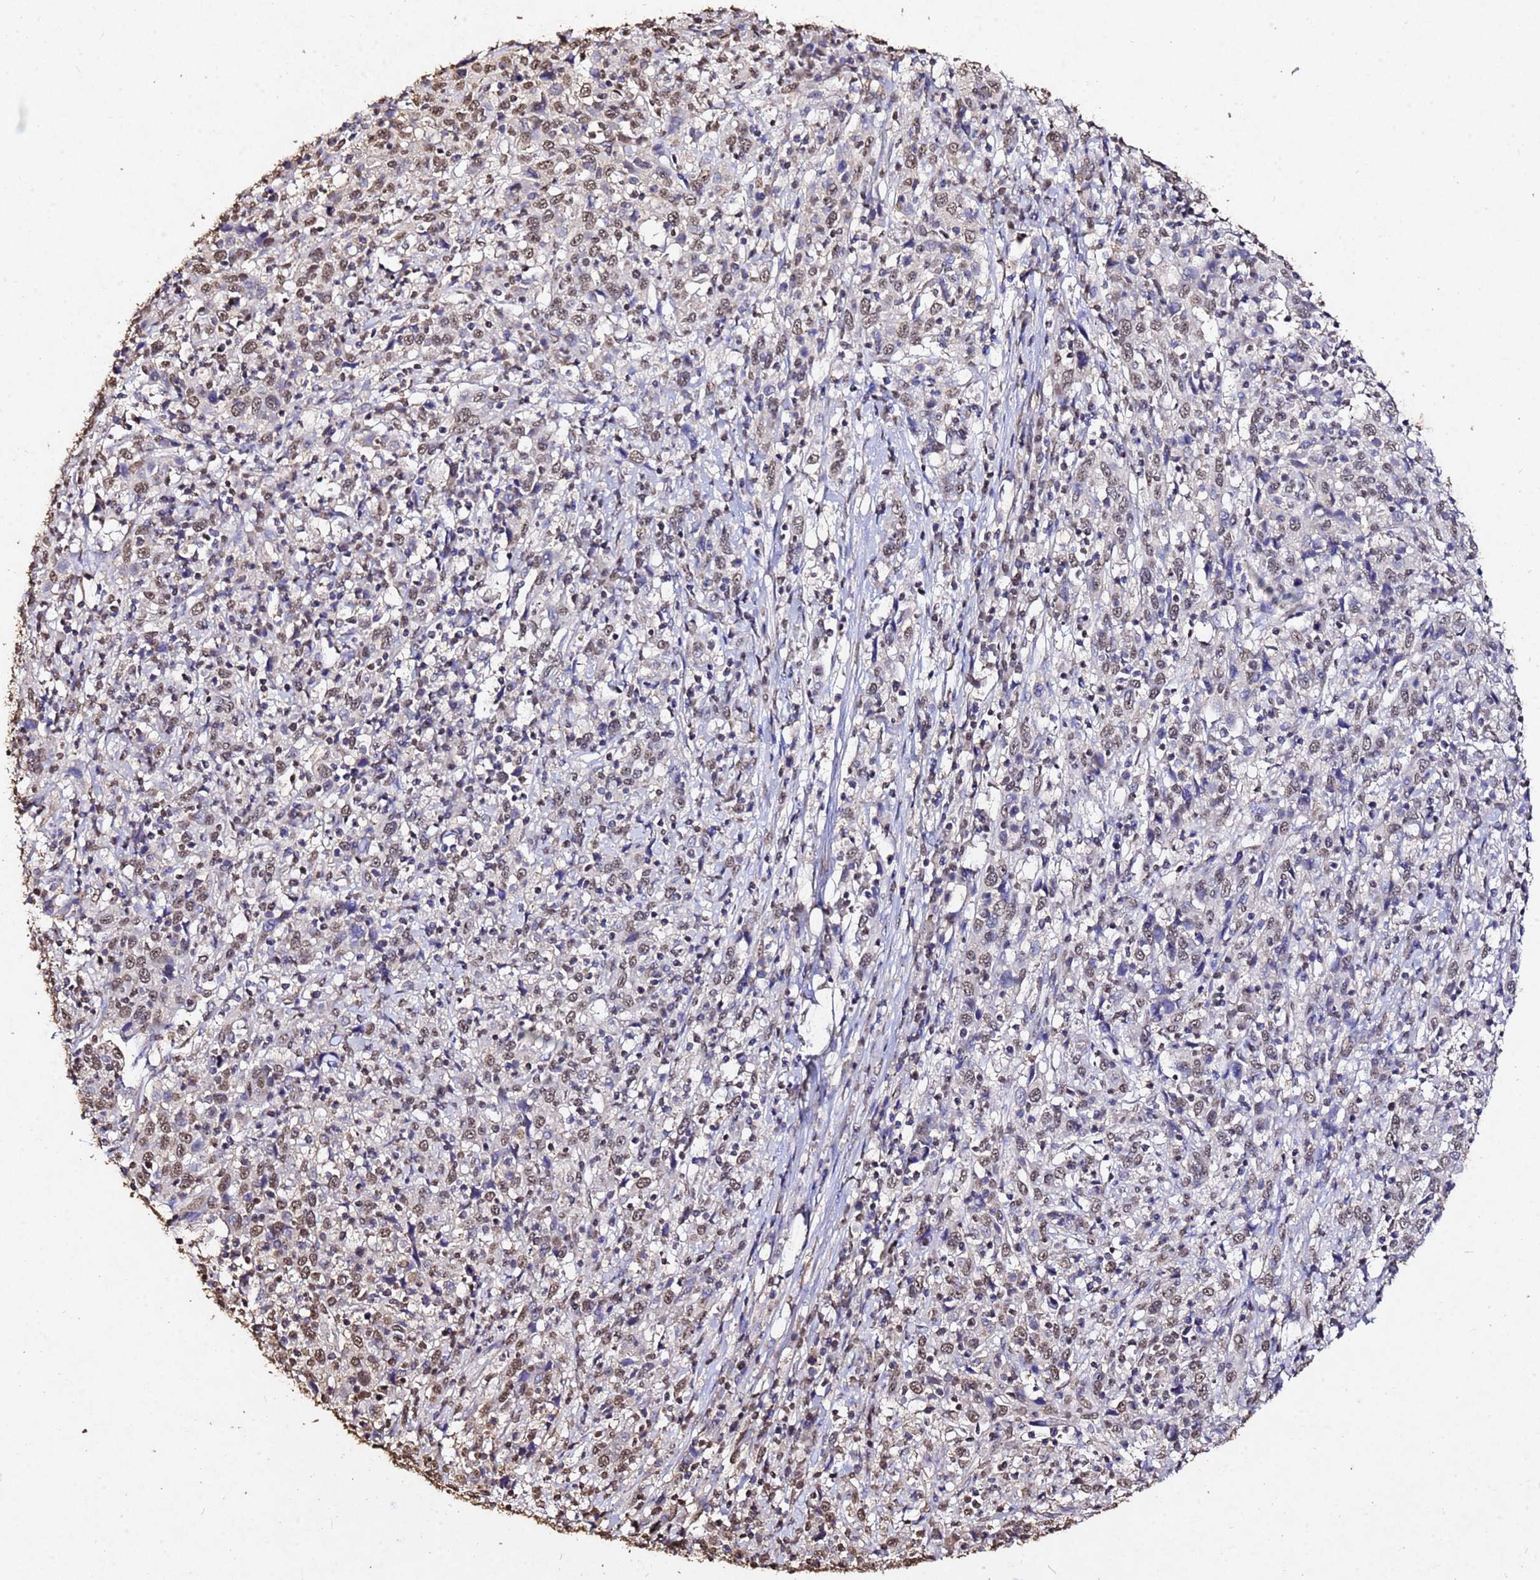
{"staining": {"intensity": "weak", "quantity": ">75%", "location": "nuclear"}, "tissue": "cervical cancer", "cell_type": "Tumor cells", "image_type": "cancer", "snomed": [{"axis": "morphology", "description": "Squamous cell carcinoma, NOS"}, {"axis": "topography", "description": "Cervix"}], "caption": "A brown stain highlights weak nuclear expression of a protein in cervical cancer tumor cells.", "gene": "MYOCD", "patient": {"sex": "female", "age": 46}}